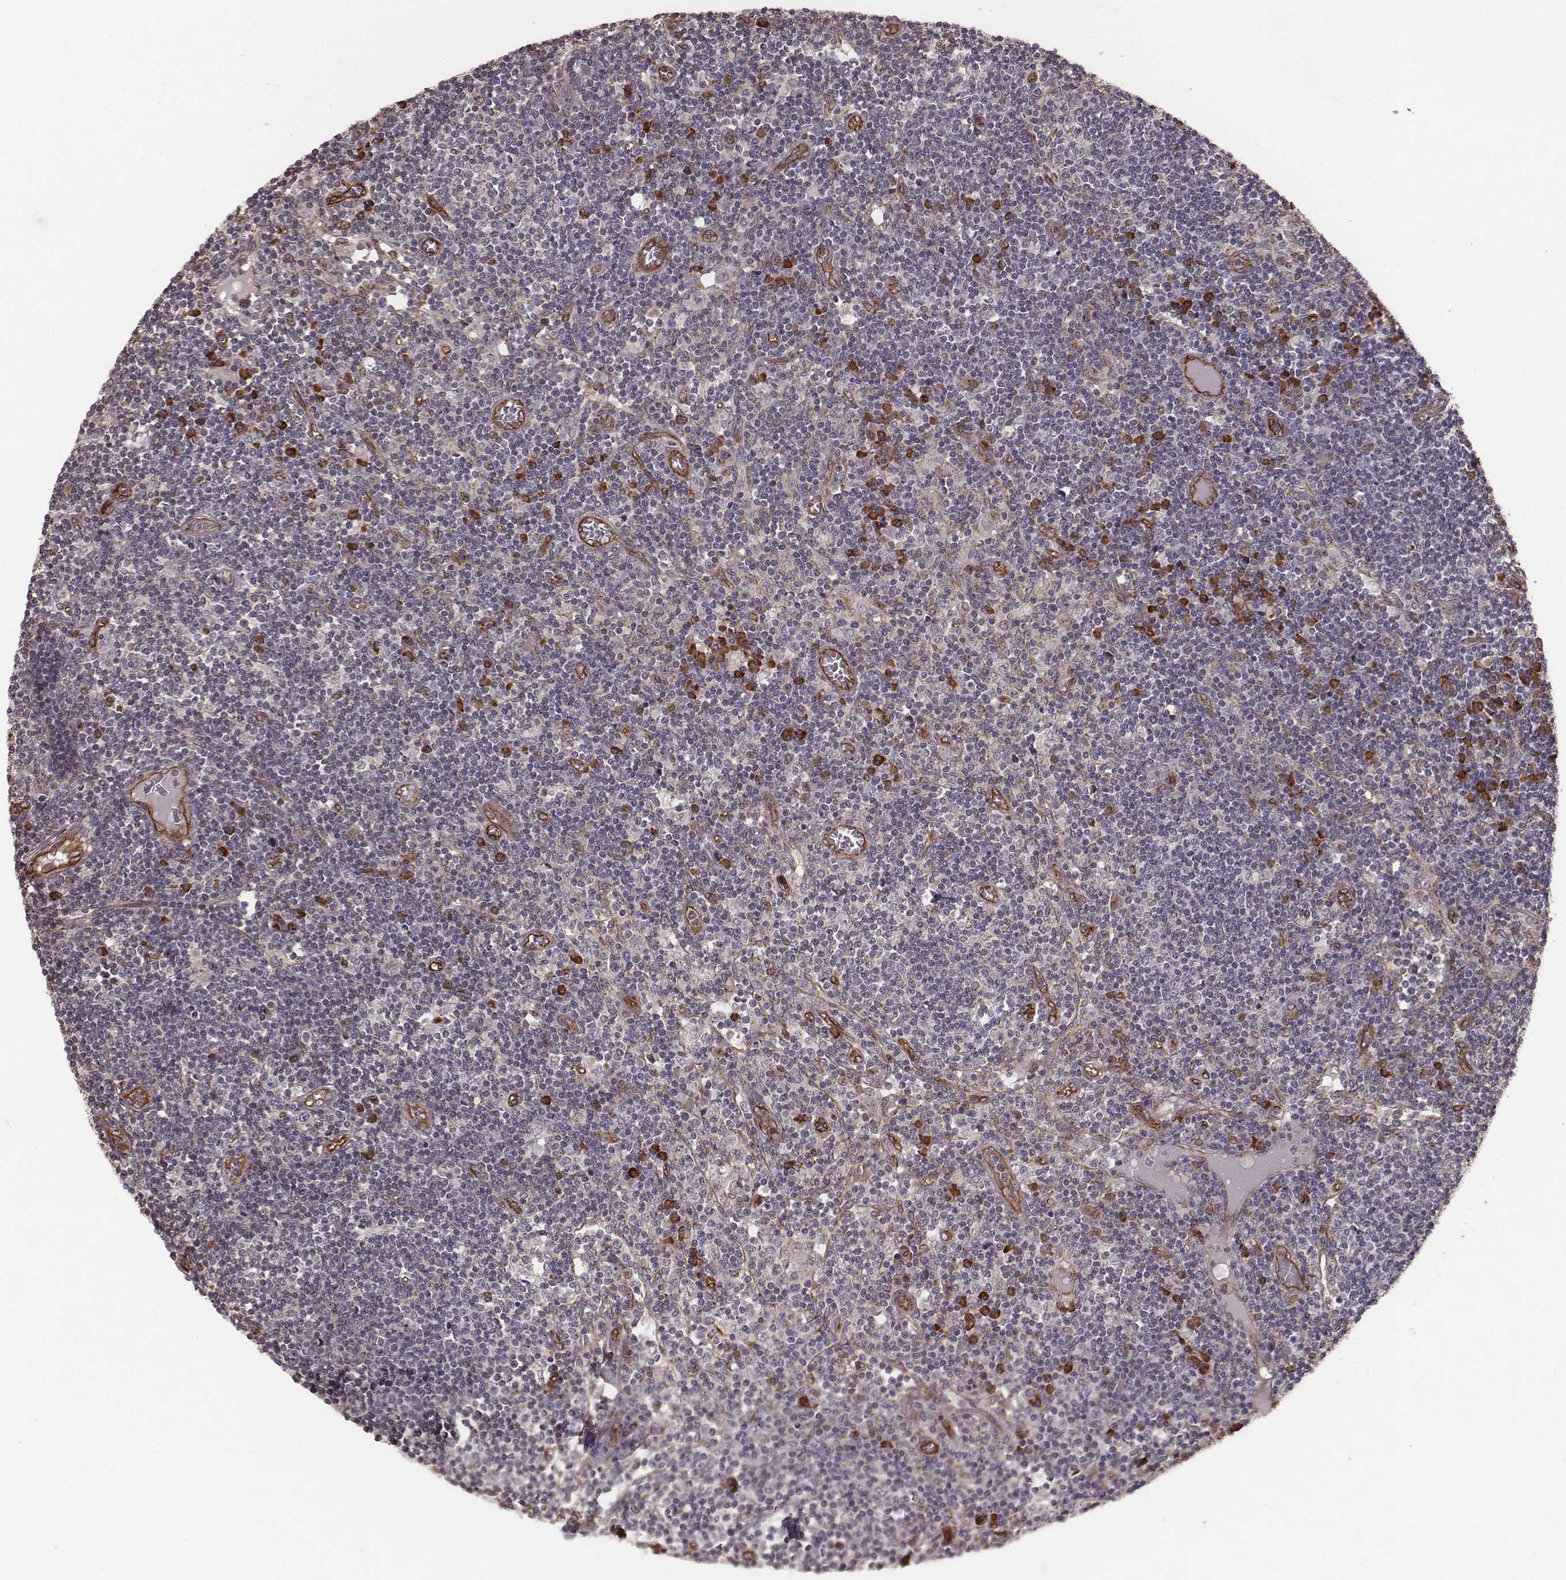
{"staining": {"intensity": "negative", "quantity": "none", "location": "none"}, "tissue": "lymph node", "cell_type": "Germinal center cells", "image_type": "normal", "snomed": [{"axis": "morphology", "description": "Normal tissue, NOS"}, {"axis": "topography", "description": "Lymph node"}], "caption": "Immunohistochemistry photomicrograph of benign lymph node: human lymph node stained with DAB demonstrates no significant protein staining in germinal center cells. Nuclei are stained in blue.", "gene": "PALMD", "patient": {"sex": "female", "age": 72}}